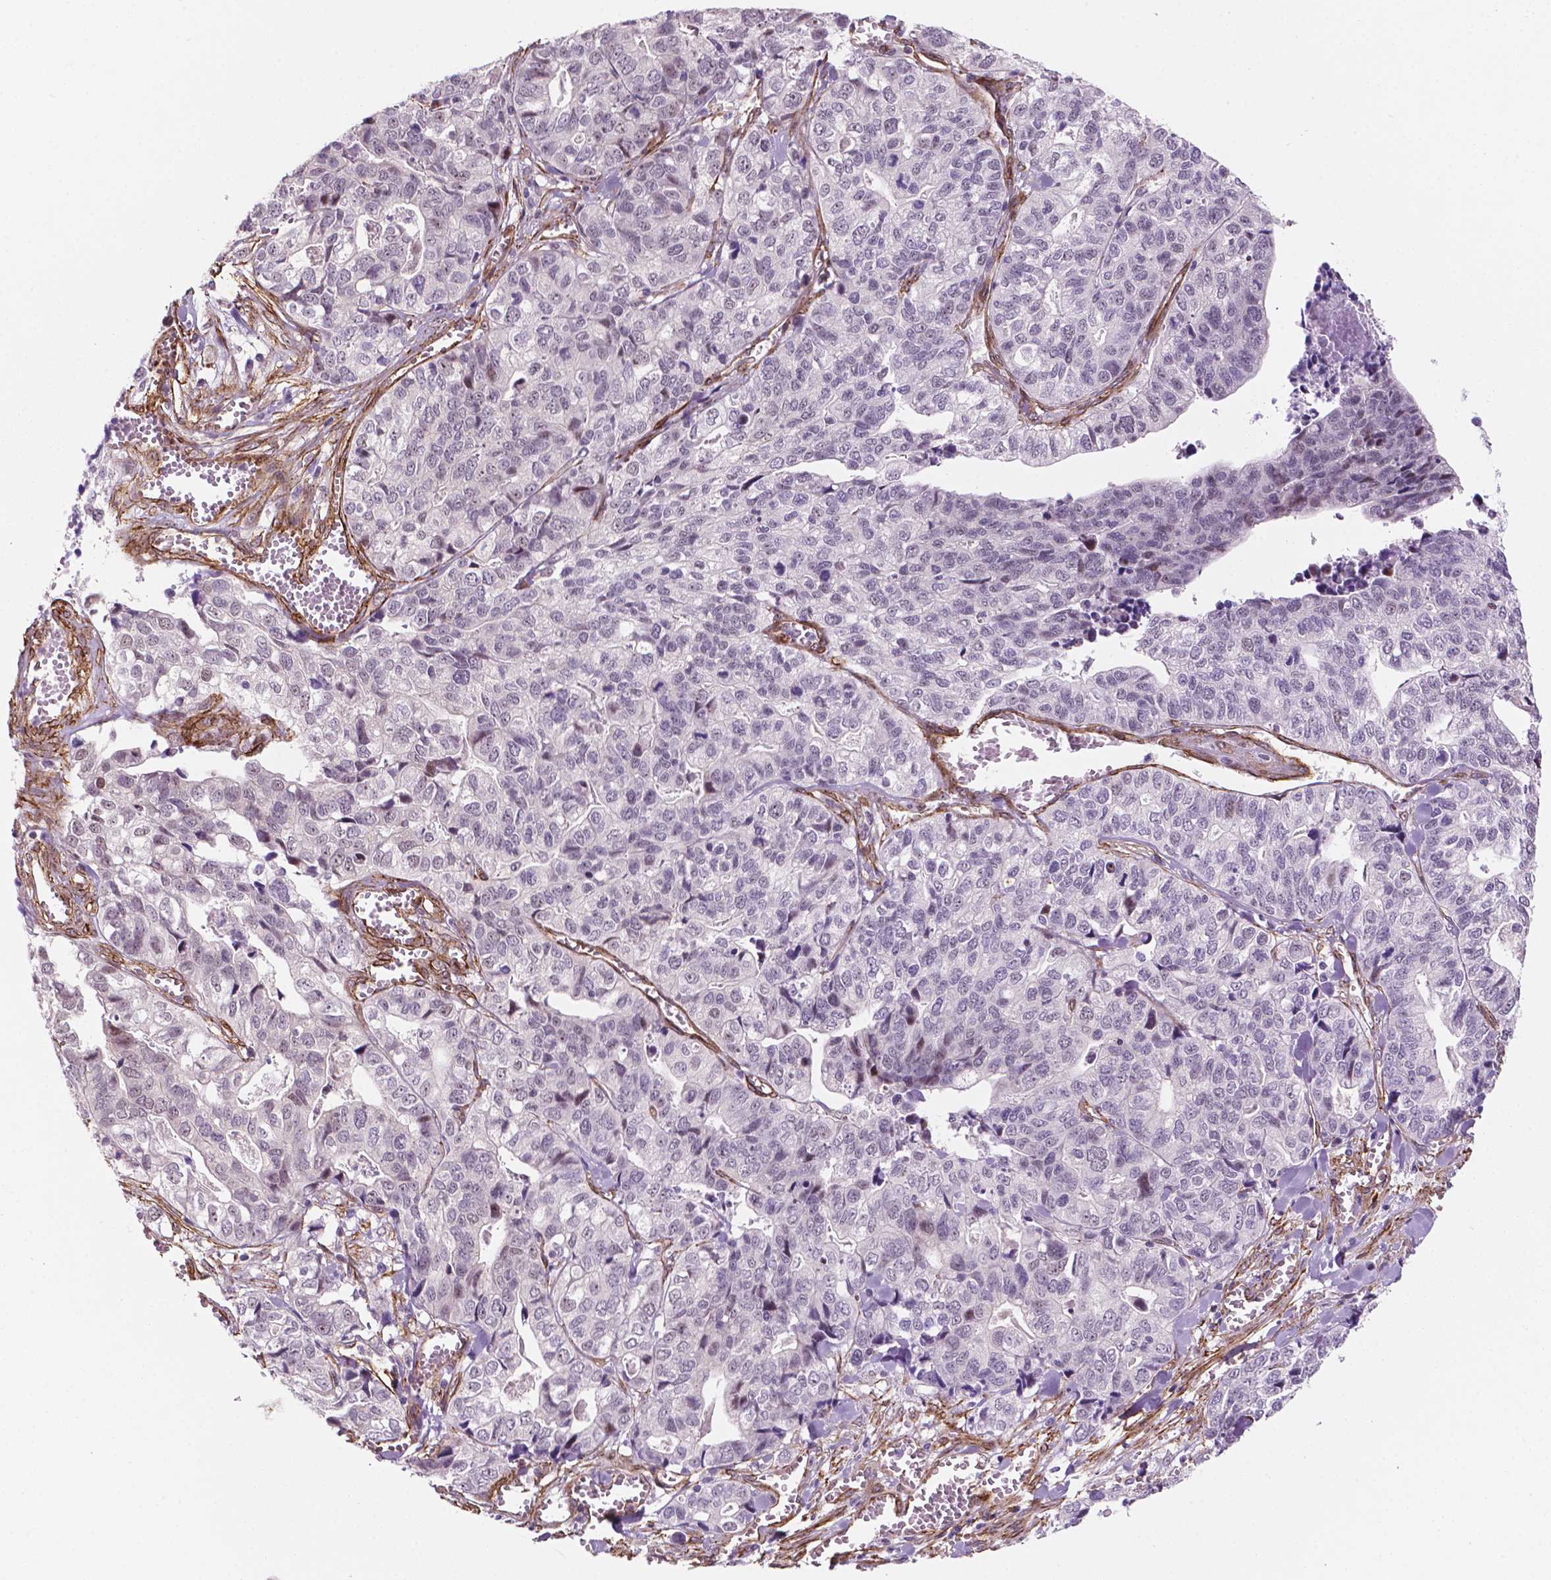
{"staining": {"intensity": "negative", "quantity": "none", "location": "none"}, "tissue": "stomach cancer", "cell_type": "Tumor cells", "image_type": "cancer", "snomed": [{"axis": "morphology", "description": "Adenocarcinoma, NOS"}, {"axis": "topography", "description": "Stomach, upper"}], "caption": "Immunohistochemical staining of adenocarcinoma (stomach) displays no significant expression in tumor cells.", "gene": "EGFL8", "patient": {"sex": "female", "age": 67}}